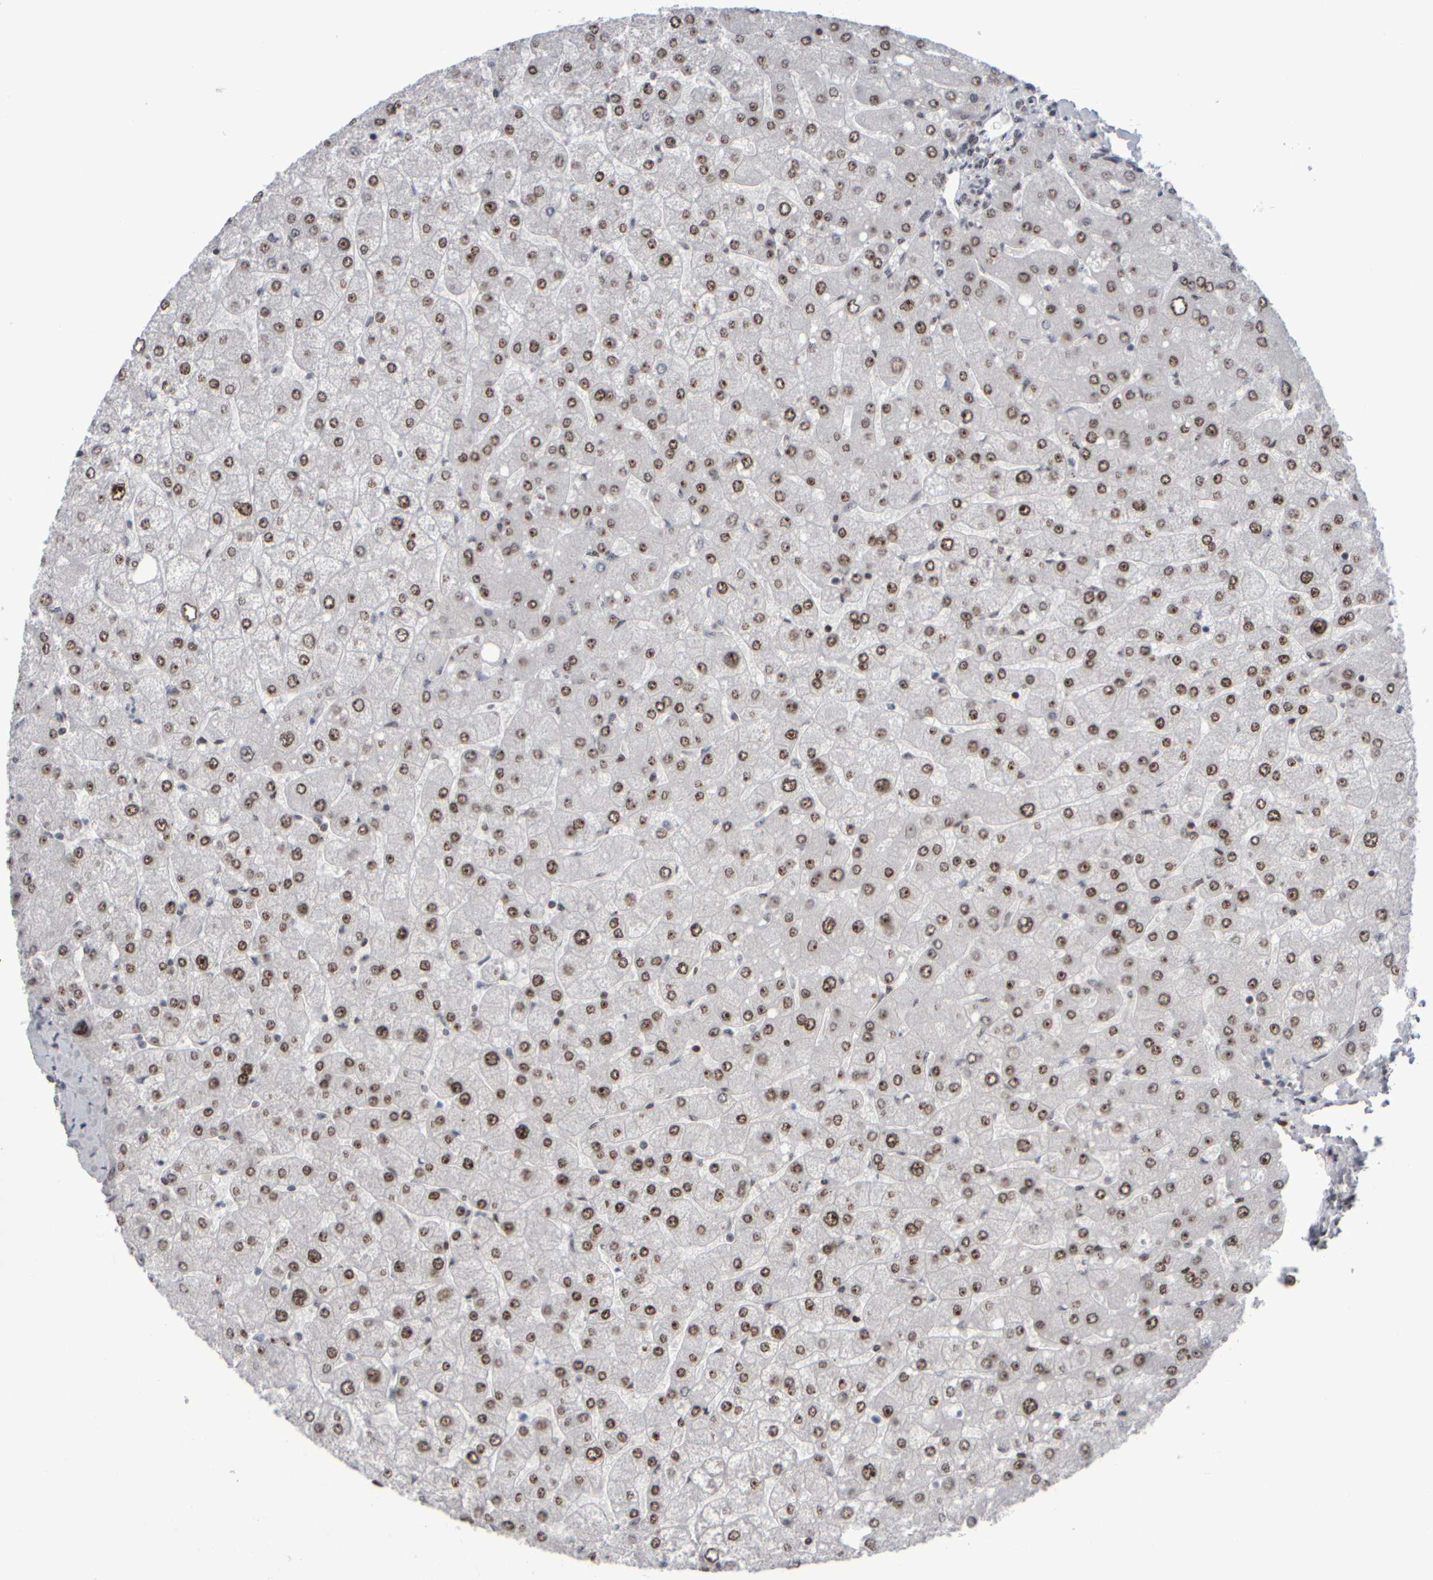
{"staining": {"intensity": "moderate", "quantity": ">75%", "location": "nuclear"}, "tissue": "liver", "cell_type": "Cholangiocytes", "image_type": "normal", "snomed": [{"axis": "morphology", "description": "Normal tissue, NOS"}, {"axis": "topography", "description": "Liver"}], "caption": "Moderate nuclear staining is present in about >75% of cholangiocytes in unremarkable liver.", "gene": "SURF6", "patient": {"sex": "male", "age": 55}}